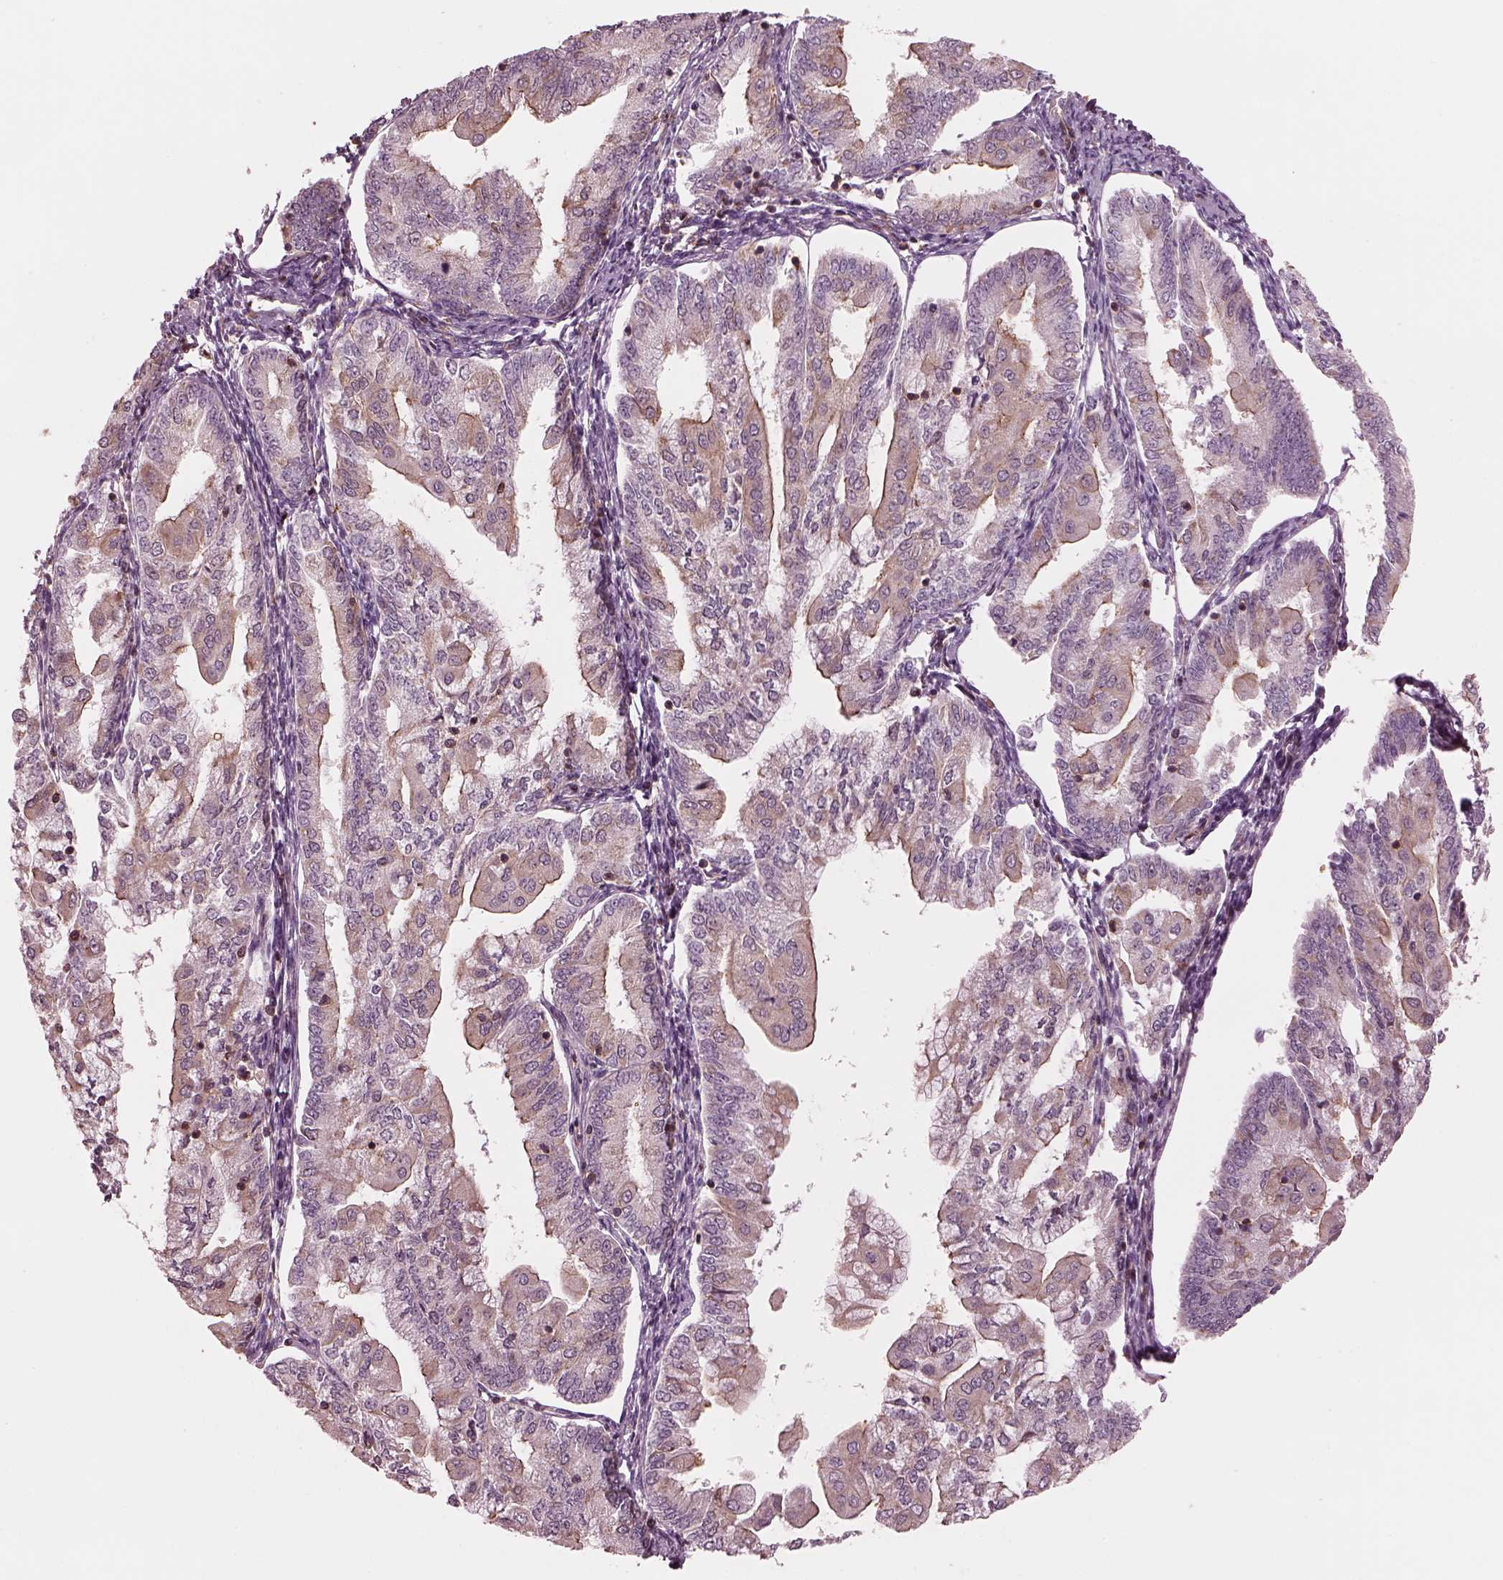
{"staining": {"intensity": "strong", "quantity": "<25%", "location": "cytoplasmic/membranous"}, "tissue": "endometrial cancer", "cell_type": "Tumor cells", "image_type": "cancer", "snomed": [{"axis": "morphology", "description": "Adenocarcinoma, NOS"}, {"axis": "topography", "description": "Endometrium"}], "caption": "Tumor cells display strong cytoplasmic/membranous expression in approximately <25% of cells in endometrial adenocarcinoma. (DAB IHC, brown staining for protein, blue staining for nuclei).", "gene": "STK33", "patient": {"sex": "female", "age": 55}}